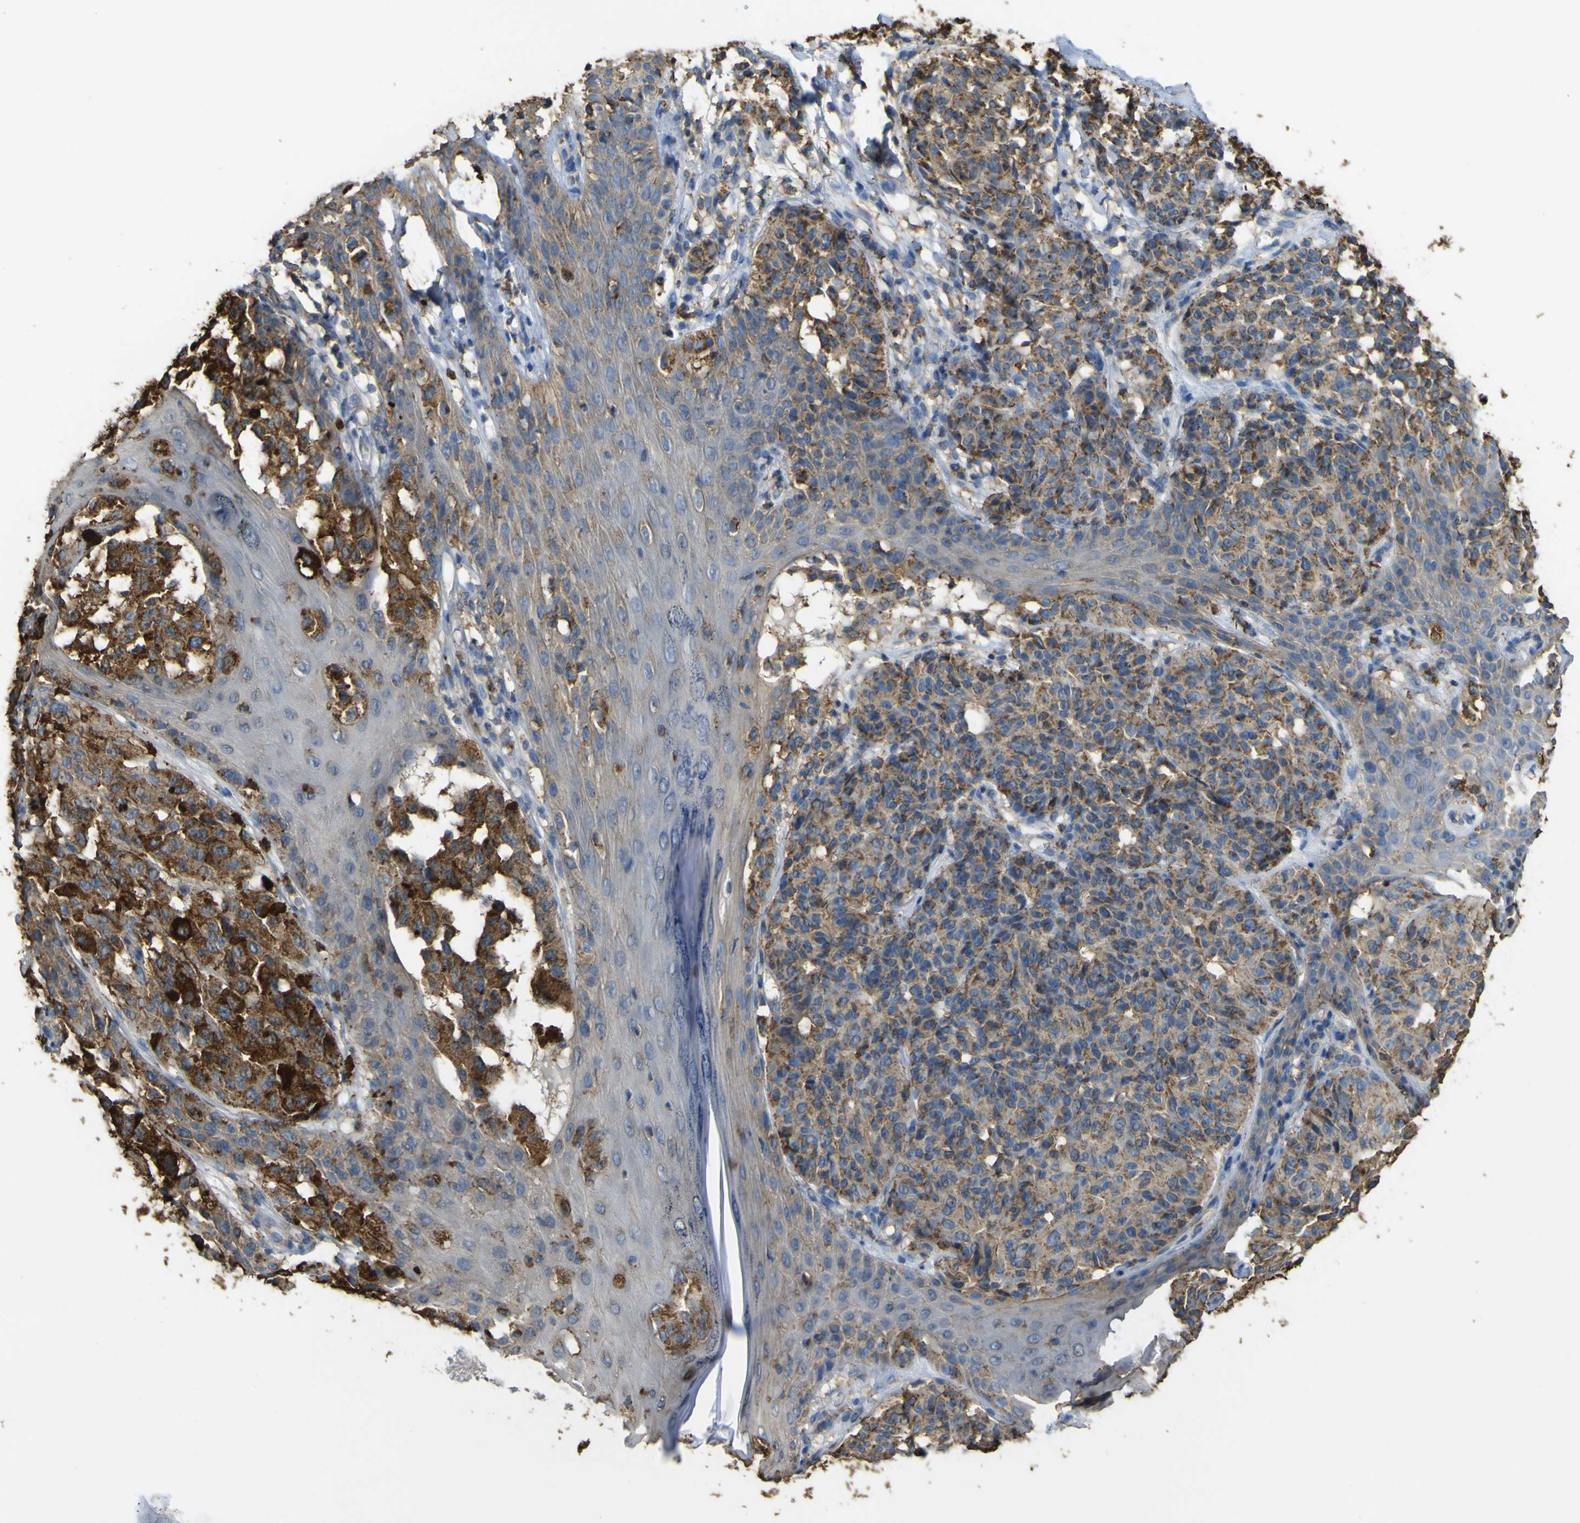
{"staining": {"intensity": "strong", "quantity": ">75%", "location": "cytoplasmic/membranous"}, "tissue": "melanoma", "cell_type": "Tumor cells", "image_type": "cancer", "snomed": [{"axis": "morphology", "description": "Malignant melanoma, NOS"}, {"axis": "topography", "description": "Skin"}], "caption": "Malignant melanoma stained with DAB immunohistochemistry (IHC) displays high levels of strong cytoplasmic/membranous positivity in approximately >75% of tumor cells.", "gene": "ACSL3", "patient": {"sex": "female", "age": 46}}